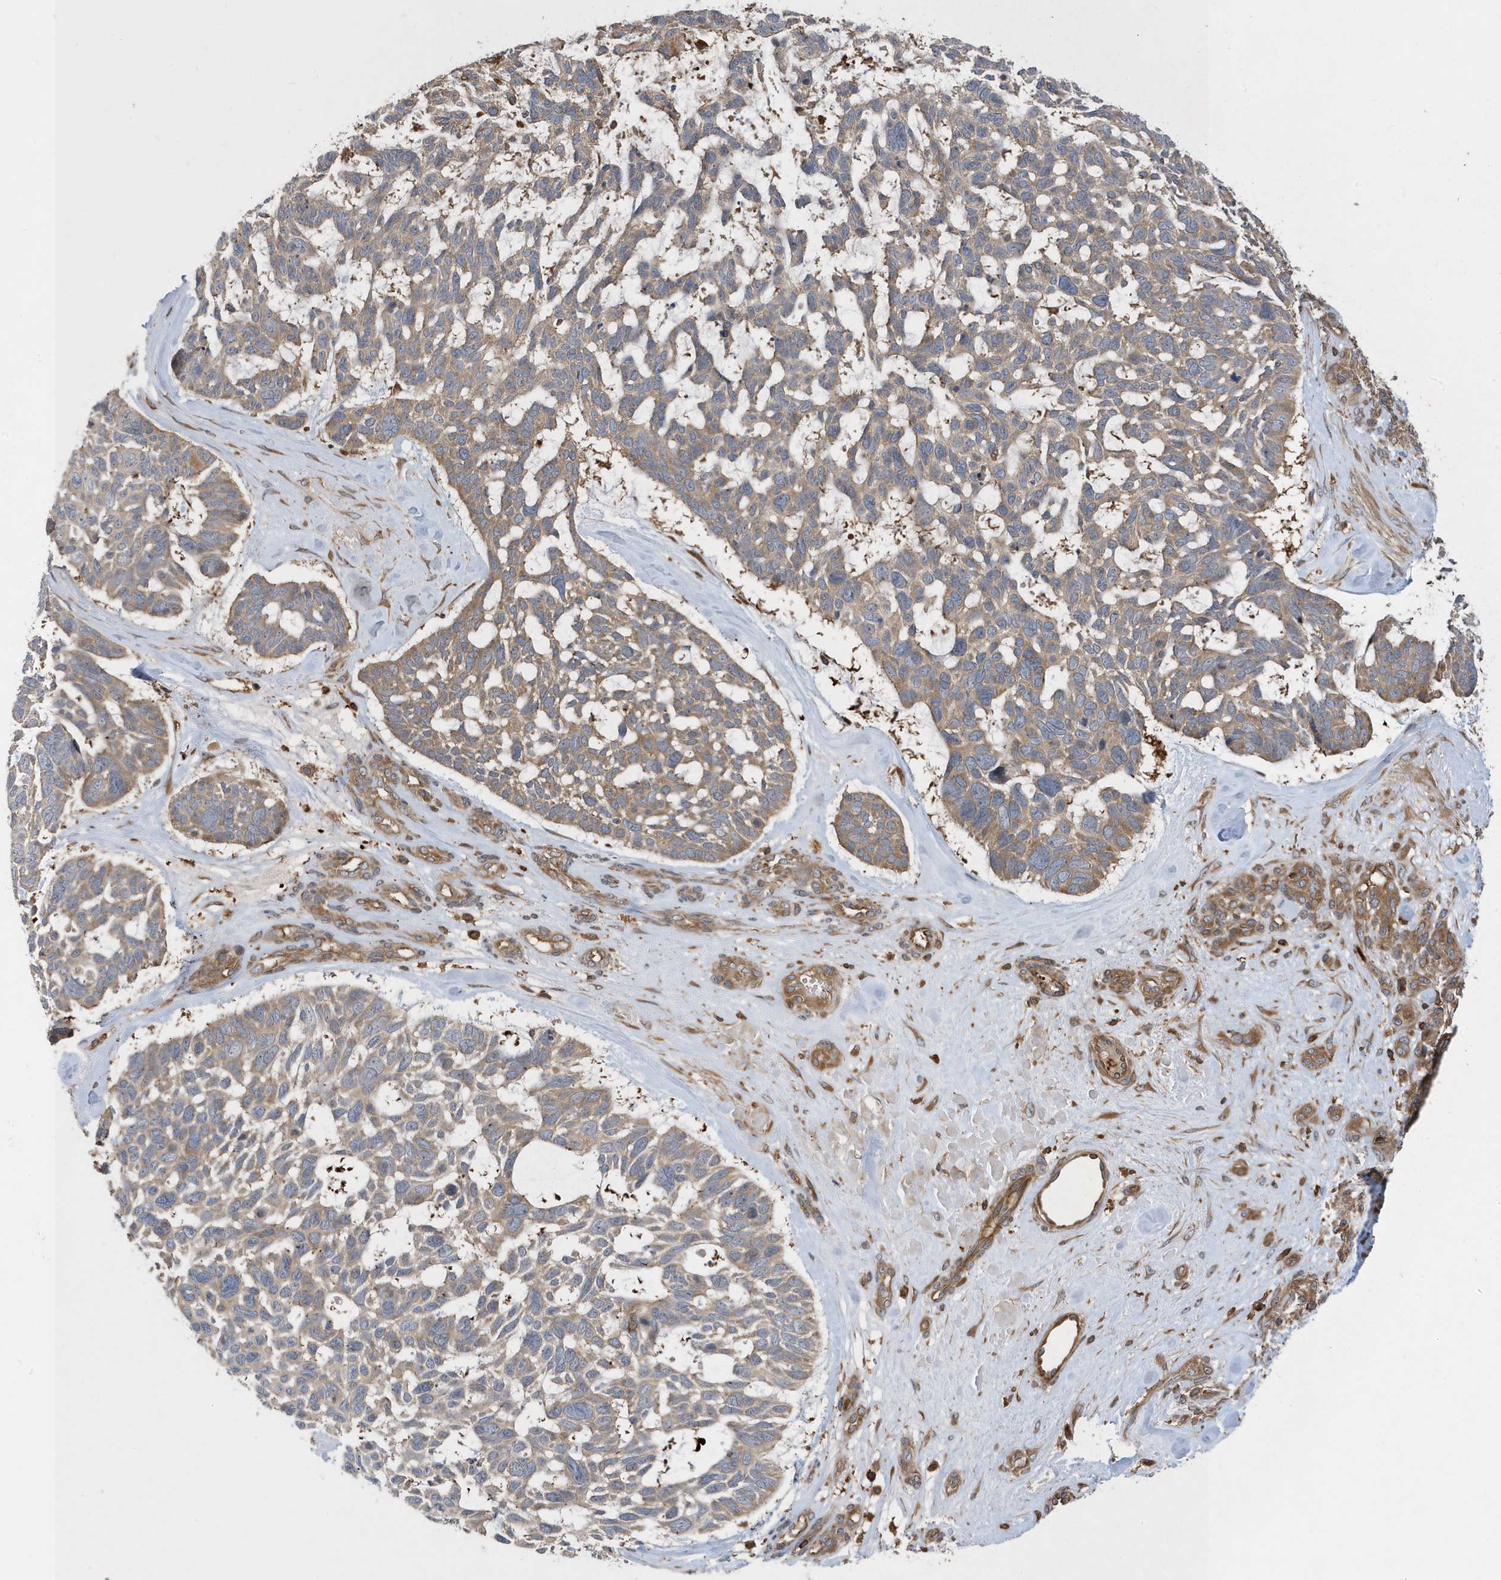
{"staining": {"intensity": "weak", "quantity": ">75%", "location": "cytoplasmic/membranous"}, "tissue": "skin cancer", "cell_type": "Tumor cells", "image_type": "cancer", "snomed": [{"axis": "morphology", "description": "Basal cell carcinoma"}, {"axis": "topography", "description": "Skin"}], "caption": "Immunohistochemical staining of human skin cancer (basal cell carcinoma) exhibits low levels of weak cytoplasmic/membranous protein expression in about >75% of tumor cells.", "gene": "LAPTM4A", "patient": {"sex": "male", "age": 88}}